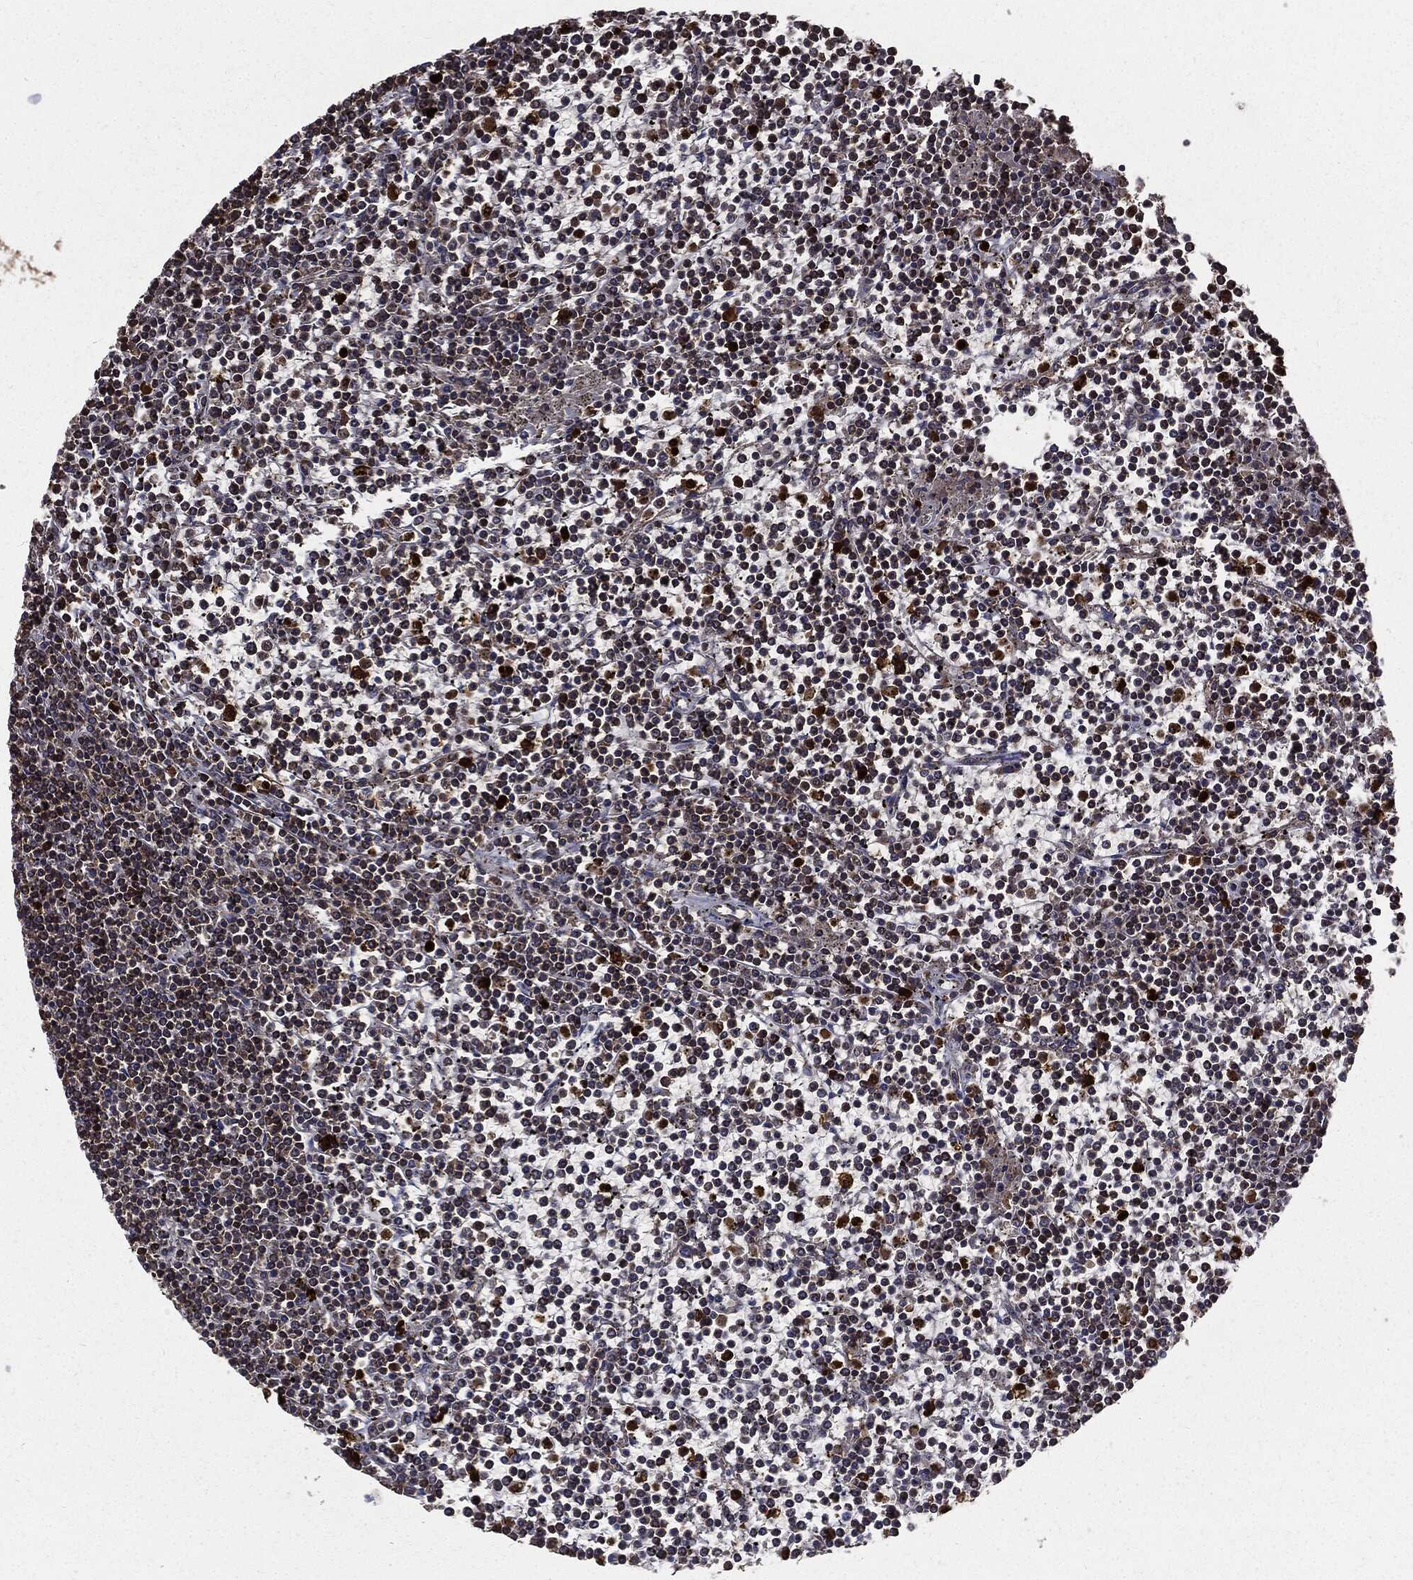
{"staining": {"intensity": "strong", "quantity": "<25%", "location": "cytoplasmic/membranous"}, "tissue": "lymphoma", "cell_type": "Tumor cells", "image_type": "cancer", "snomed": [{"axis": "morphology", "description": "Malignant lymphoma, non-Hodgkin's type, Low grade"}, {"axis": "topography", "description": "Spleen"}], "caption": "Lymphoma stained with a protein marker demonstrates strong staining in tumor cells.", "gene": "PDCD6IP", "patient": {"sex": "female", "age": 19}}